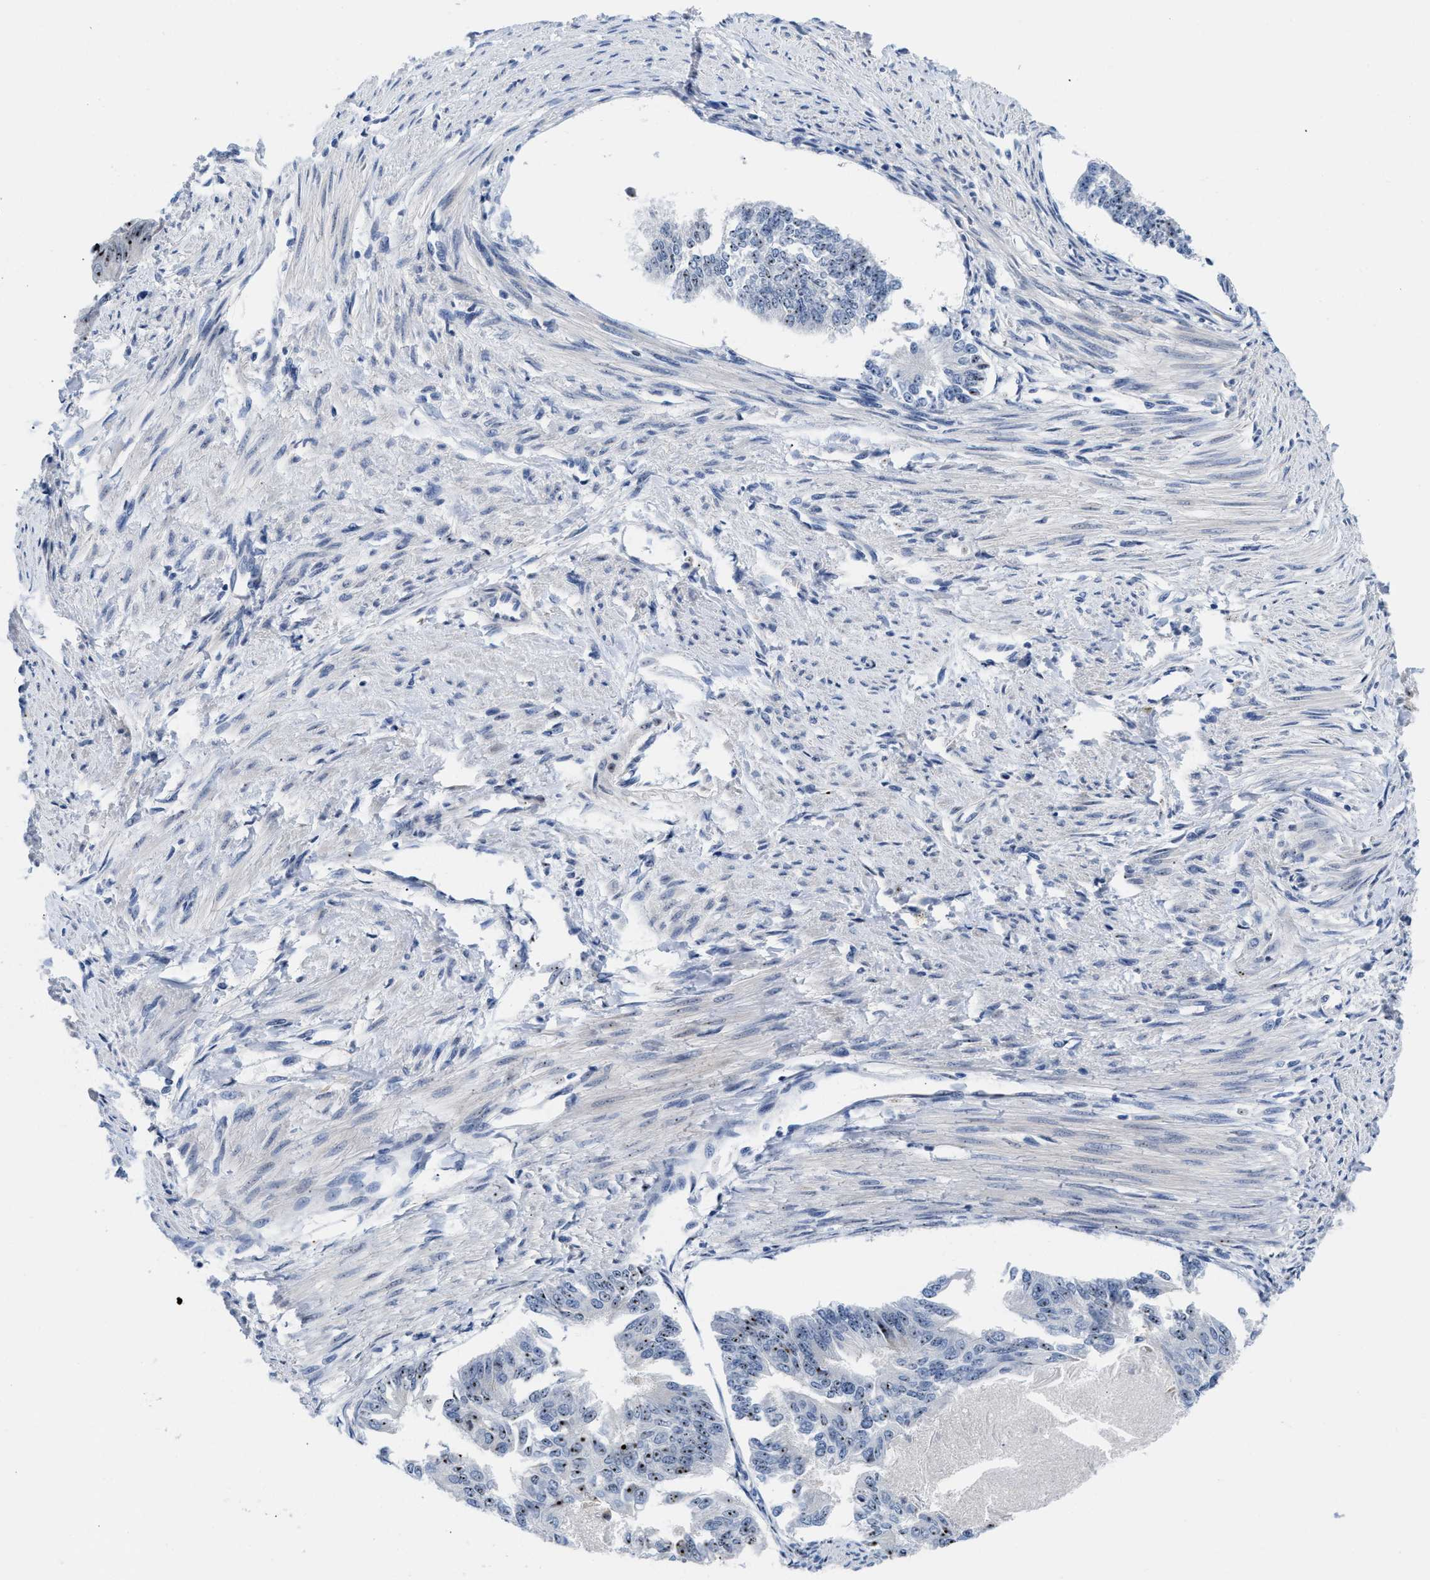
{"staining": {"intensity": "moderate", "quantity": ">75%", "location": "nuclear"}, "tissue": "endometrial cancer", "cell_type": "Tumor cells", "image_type": "cancer", "snomed": [{"axis": "morphology", "description": "Adenocarcinoma, NOS"}, {"axis": "topography", "description": "Endometrium"}], "caption": "Immunohistochemistry photomicrograph of human endometrial cancer stained for a protein (brown), which displays medium levels of moderate nuclear positivity in approximately >75% of tumor cells.", "gene": "NOP58", "patient": {"sex": "female", "age": 32}}